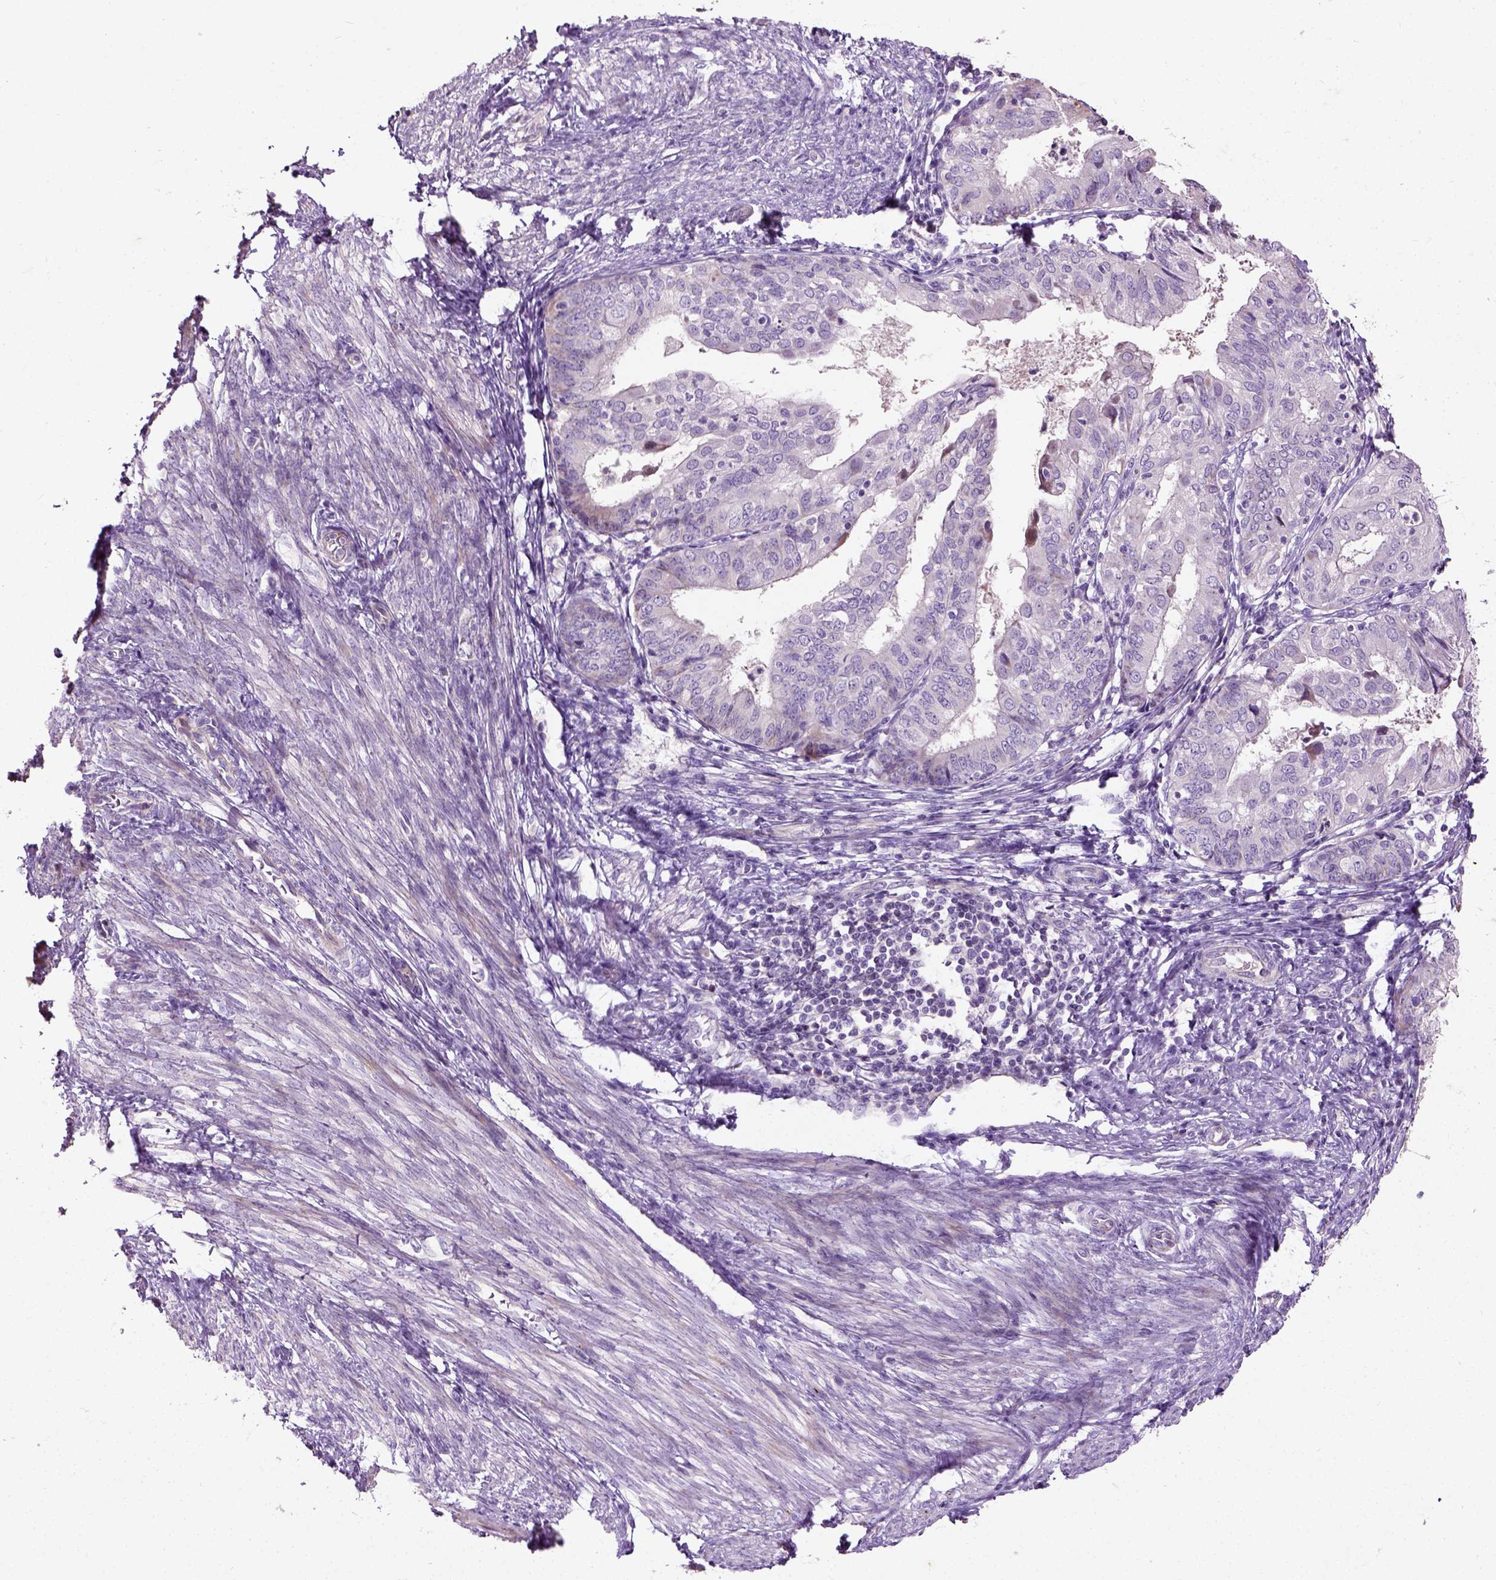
{"staining": {"intensity": "negative", "quantity": "none", "location": "none"}, "tissue": "endometrial cancer", "cell_type": "Tumor cells", "image_type": "cancer", "snomed": [{"axis": "morphology", "description": "Adenocarcinoma, NOS"}, {"axis": "topography", "description": "Endometrium"}], "caption": "This image is of endometrial cancer stained with immunohistochemistry (IHC) to label a protein in brown with the nuclei are counter-stained blue. There is no positivity in tumor cells.", "gene": "PKP3", "patient": {"sex": "female", "age": 68}}